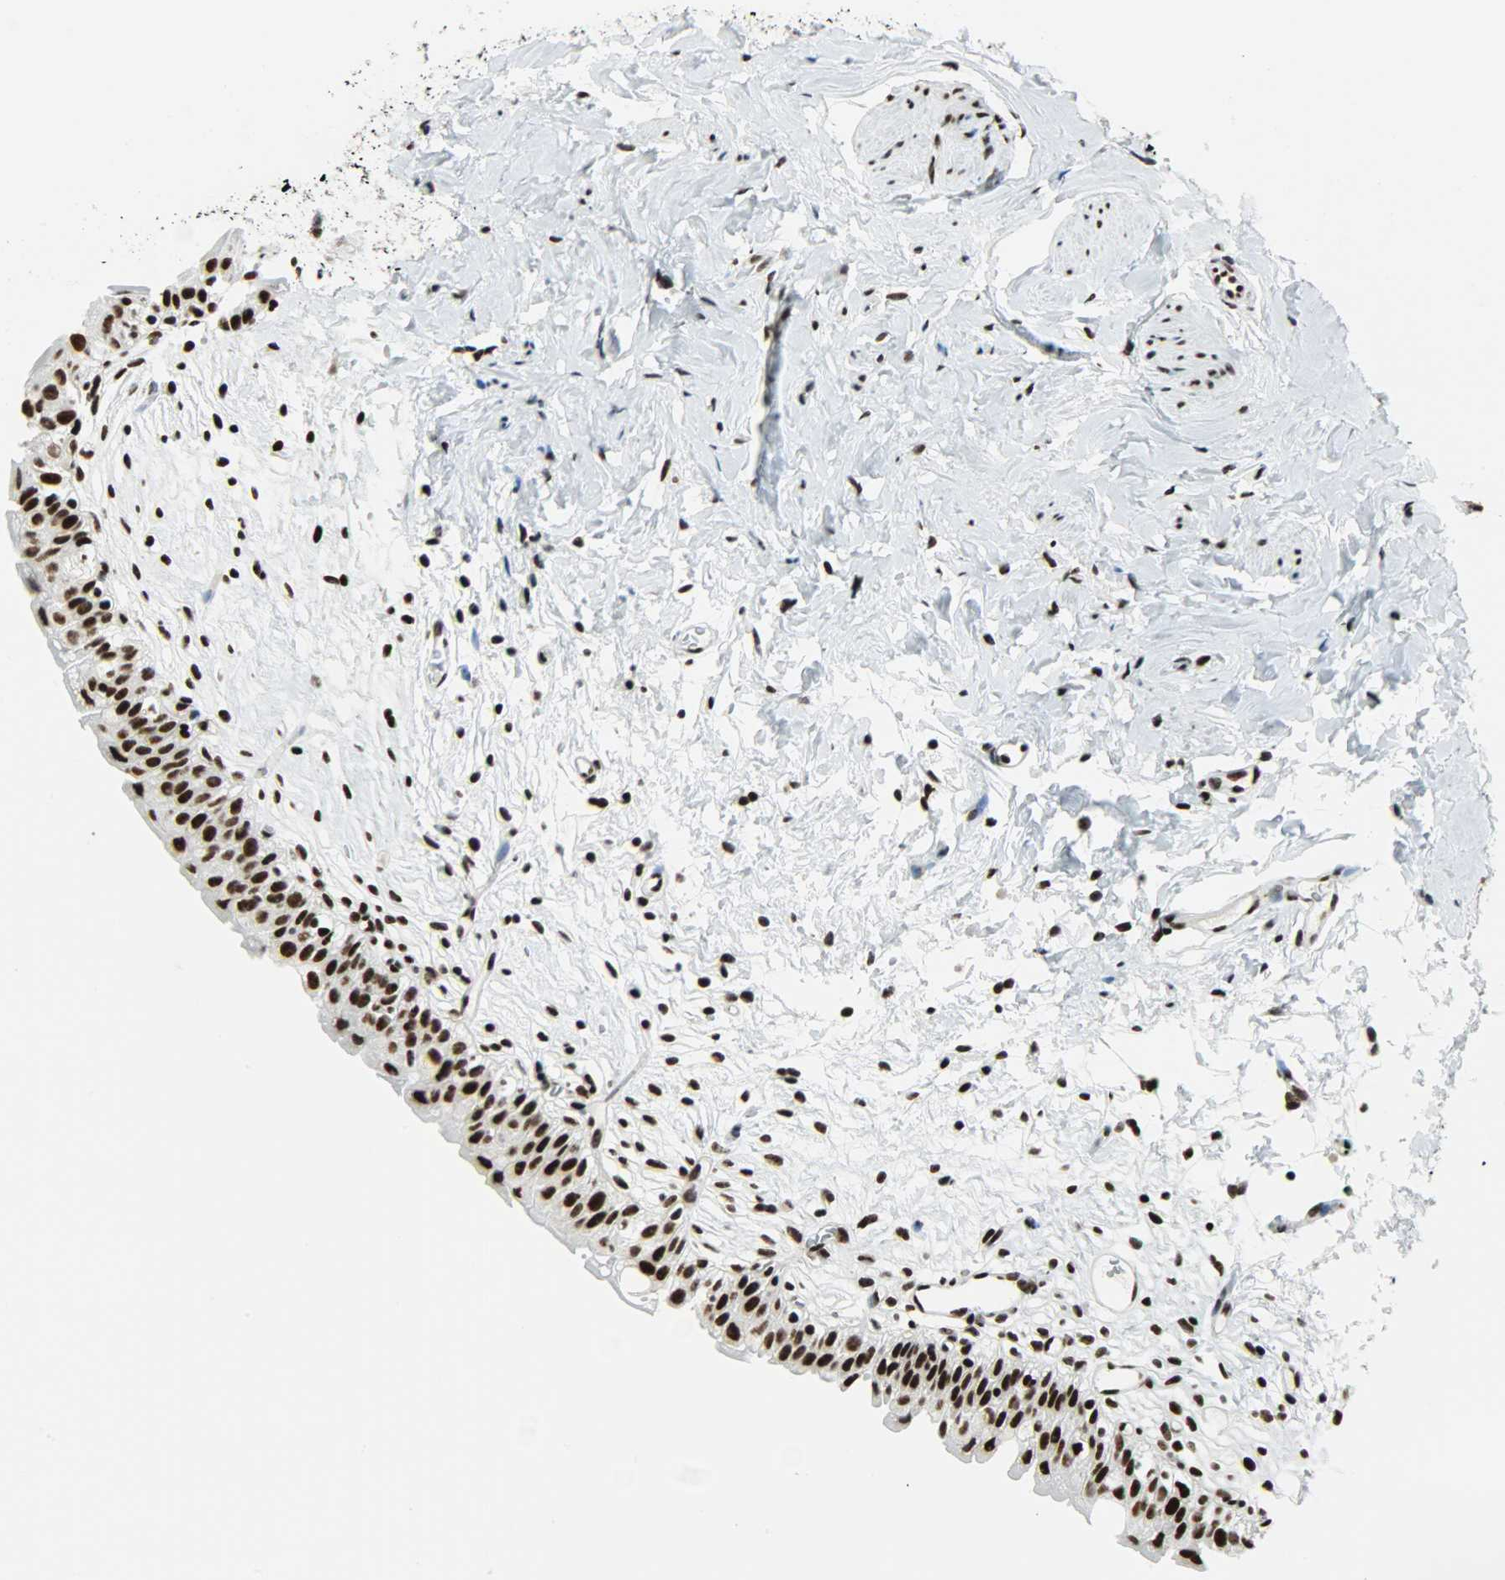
{"staining": {"intensity": "strong", "quantity": ">75%", "location": "nuclear"}, "tissue": "urinary bladder", "cell_type": "Urothelial cells", "image_type": "normal", "snomed": [{"axis": "morphology", "description": "Normal tissue, NOS"}, {"axis": "topography", "description": "Urinary bladder"}], "caption": "Immunohistochemical staining of unremarkable human urinary bladder displays strong nuclear protein expression in approximately >75% of urothelial cells.", "gene": "SNRPA", "patient": {"sex": "female", "age": 80}}